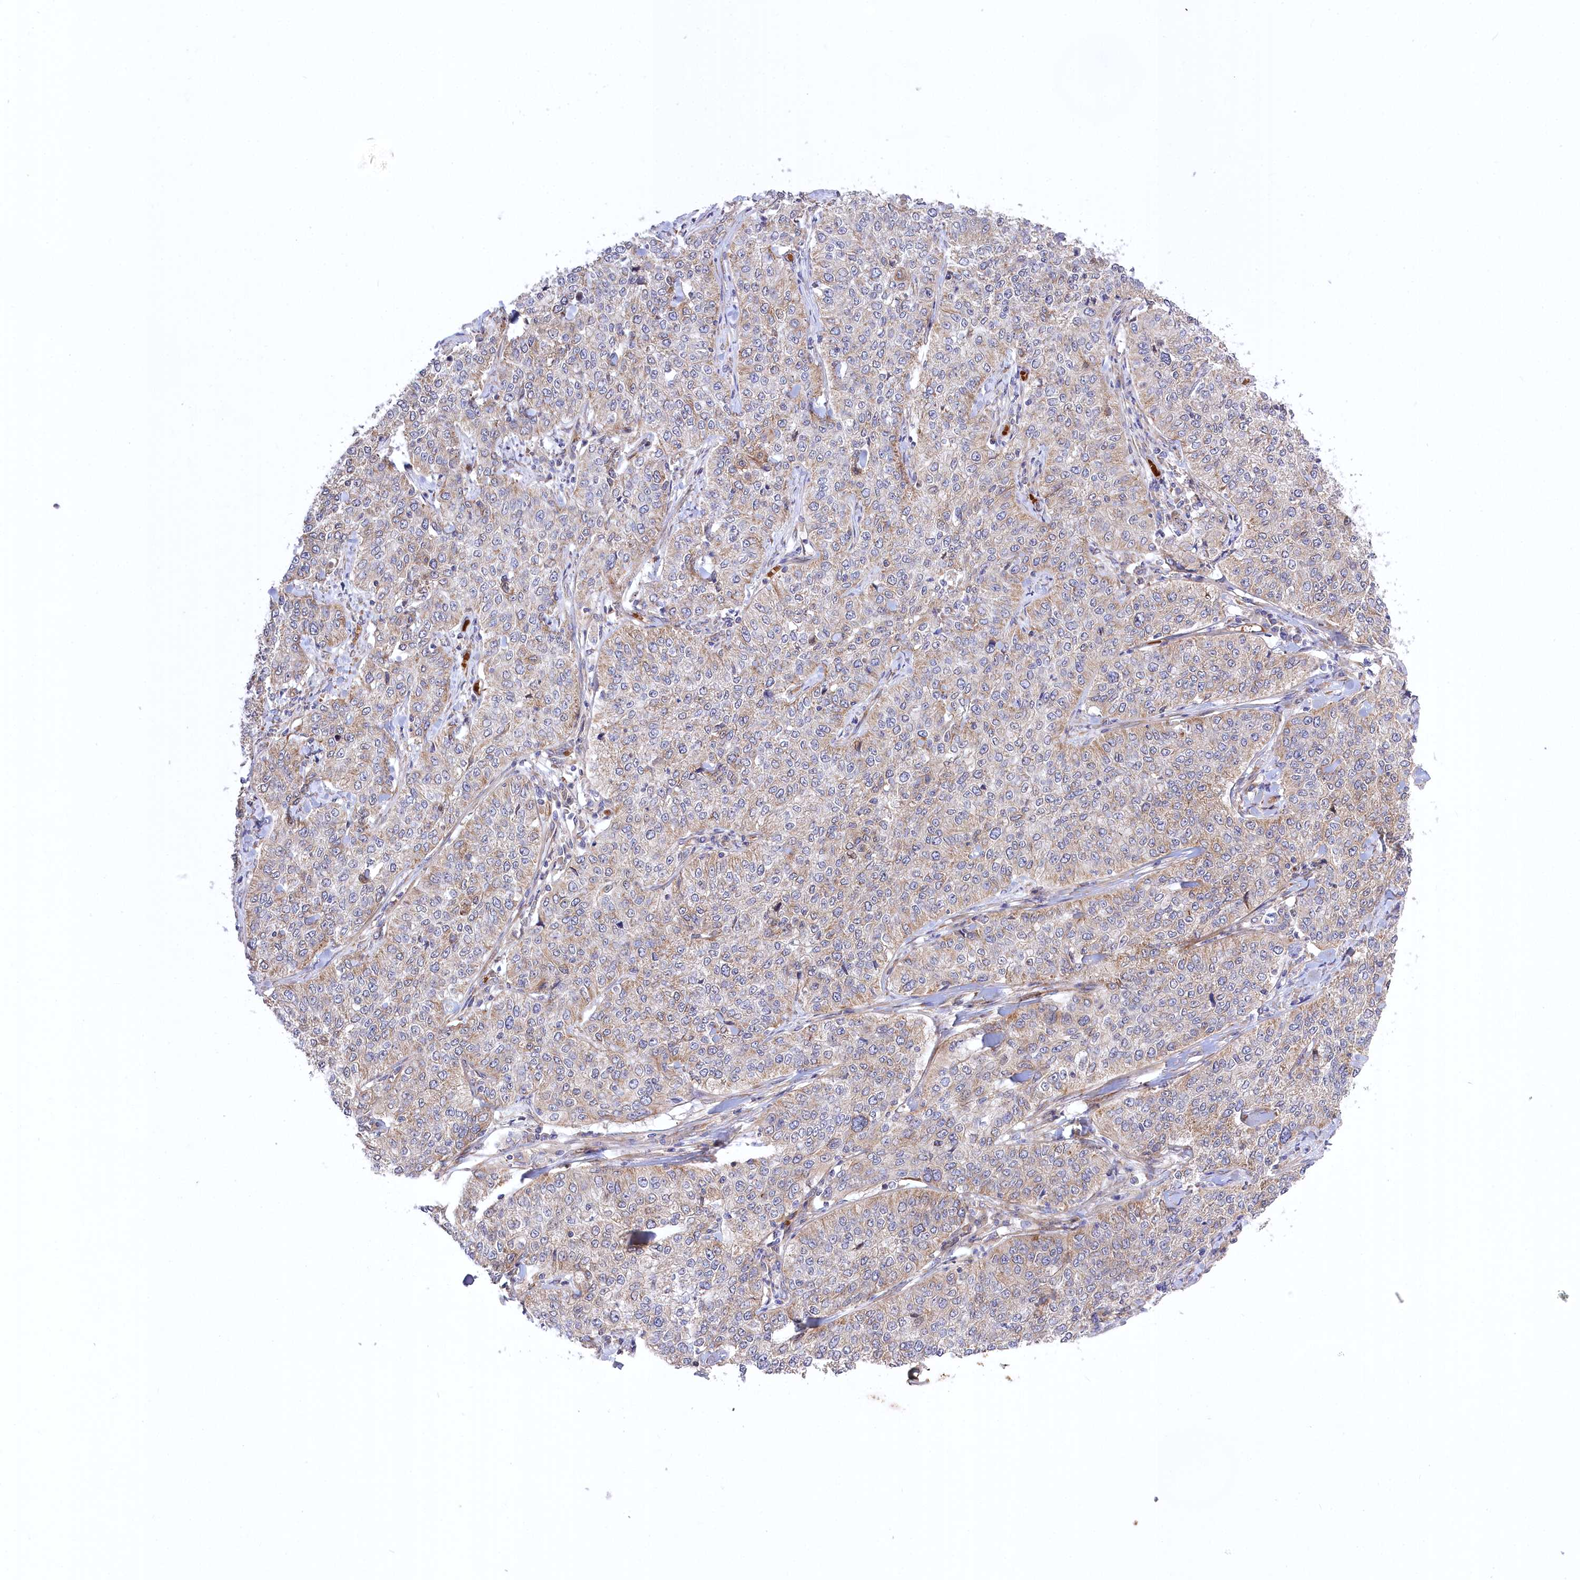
{"staining": {"intensity": "negative", "quantity": "none", "location": "none"}, "tissue": "cervical cancer", "cell_type": "Tumor cells", "image_type": "cancer", "snomed": [{"axis": "morphology", "description": "Squamous cell carcinoma, NOS"}, {"axis": "topography", "description": "Cervix"}], "caption": "High power microscopy micrograph of an immunohistochemistry image of cervical squamous cell carcinoma, revealing no significant positivity in tumor cells.", "gene": "TRUB1", "patient": {"sex": "female", "age": 35}}